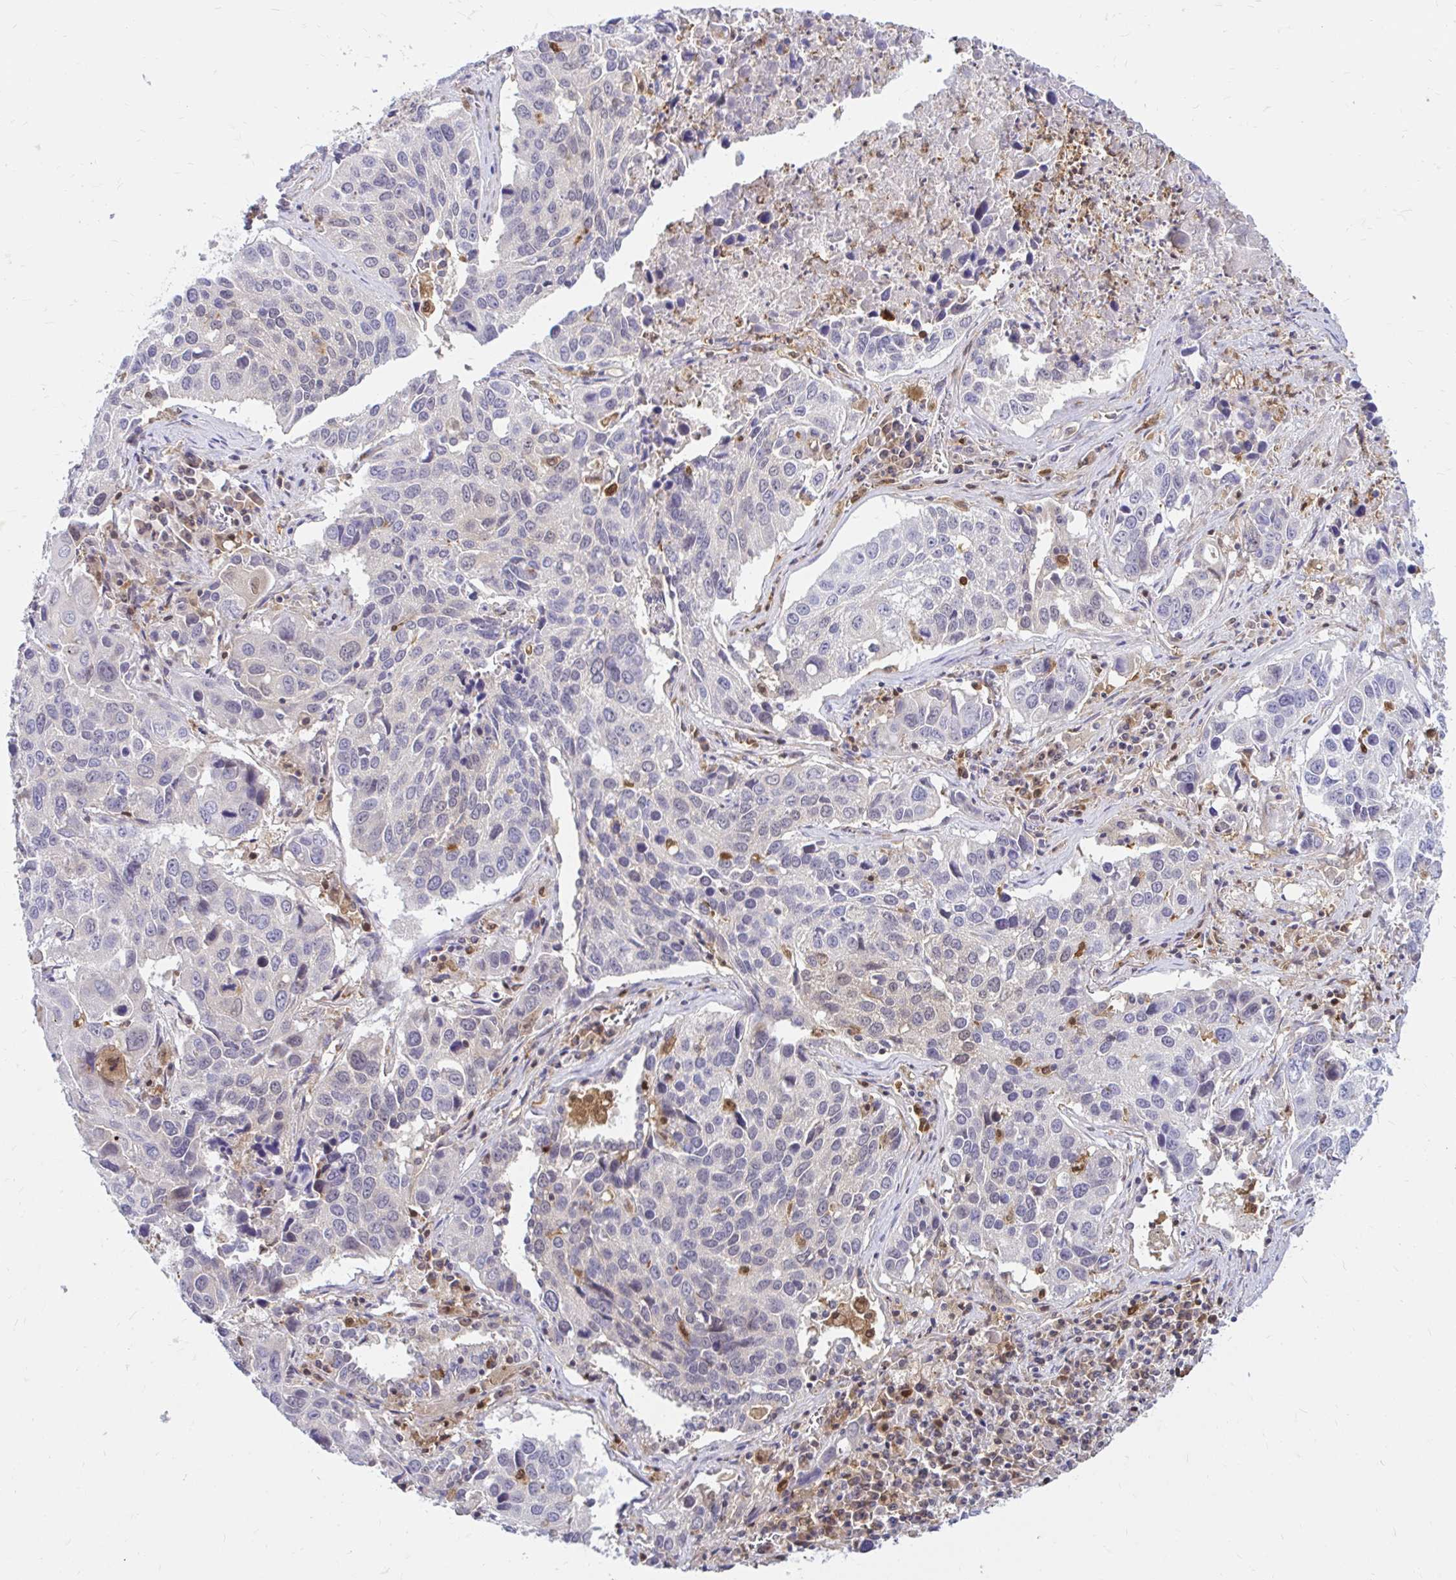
{"staining": {"intensity": "negative", "quantity": "none", "location": "none"}, "tissue": "lung cancer", "cell_type": "Tumor cells", "image_type": "cancer", "snomed": [{"axis": "morphology", "description": "Squamous cell carcinoma, NOS"}, {"axis": "topography", "description": "Lung"}], "caption": "This is an immunohistochemistry photomicrograph of human squamous cell carcinoma (lung). There is no expression in tumor cells.", "gene": "PYCARD", "patient": {"sex": "female", "age": 61}}